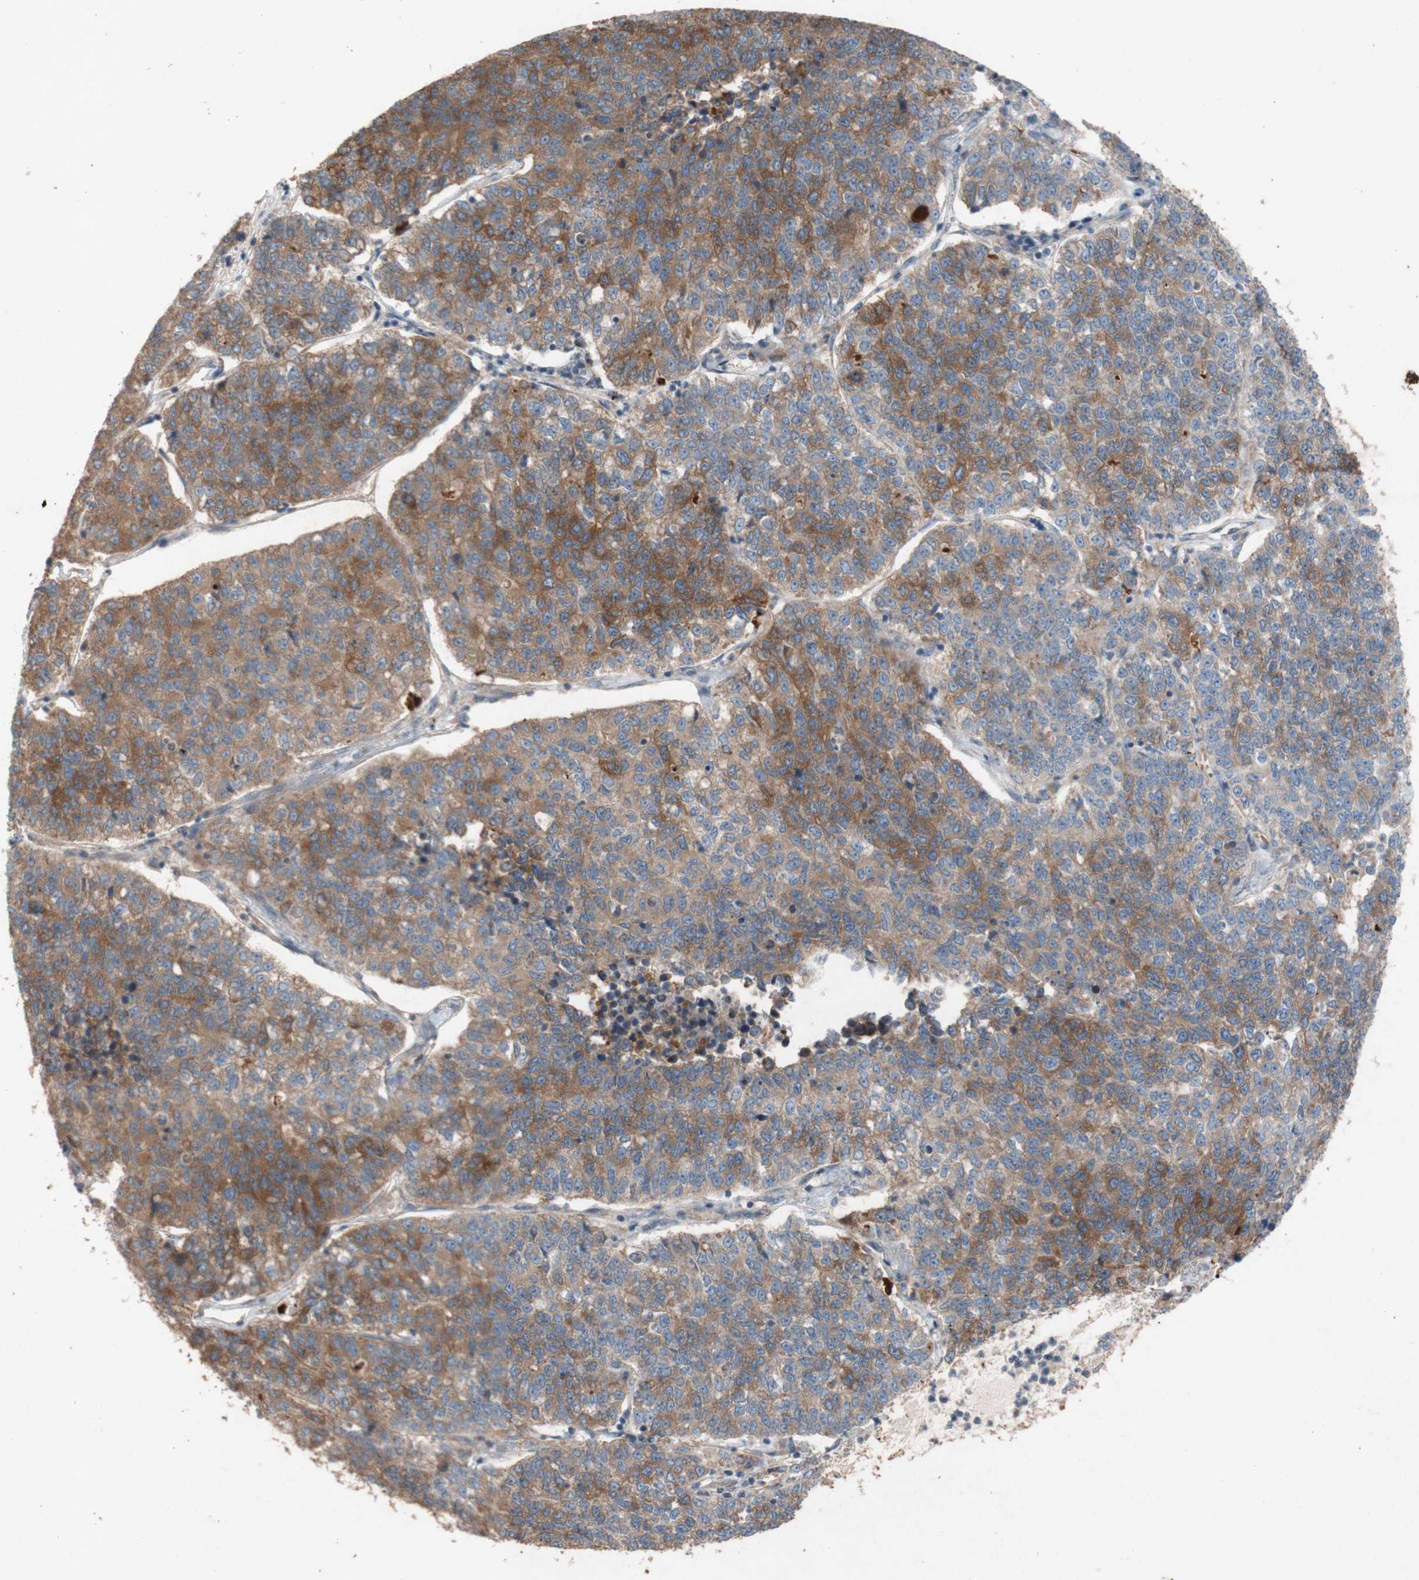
{"staining": {"intensity": "moderate", "quantity": ">75%", "location": "cytoplasmic/membranous"}, "tissue": "lung cancer", "cell_type": "Tumor cells", "image_type": "cancer", "snomed": [{"axis": "morphology", "description": "Adenocarcinoma, NOS"}, {"axis": "topography", "description": "Lung"}], "caption": "The photomicrograph reveals a brown stain indicating the presence of a protein in the cytoplasmic/membranous of tumor cells in lung cancer (adenocarcinoma).", "gene": "TST", "patient": {"sex": "male", "age": 49}}